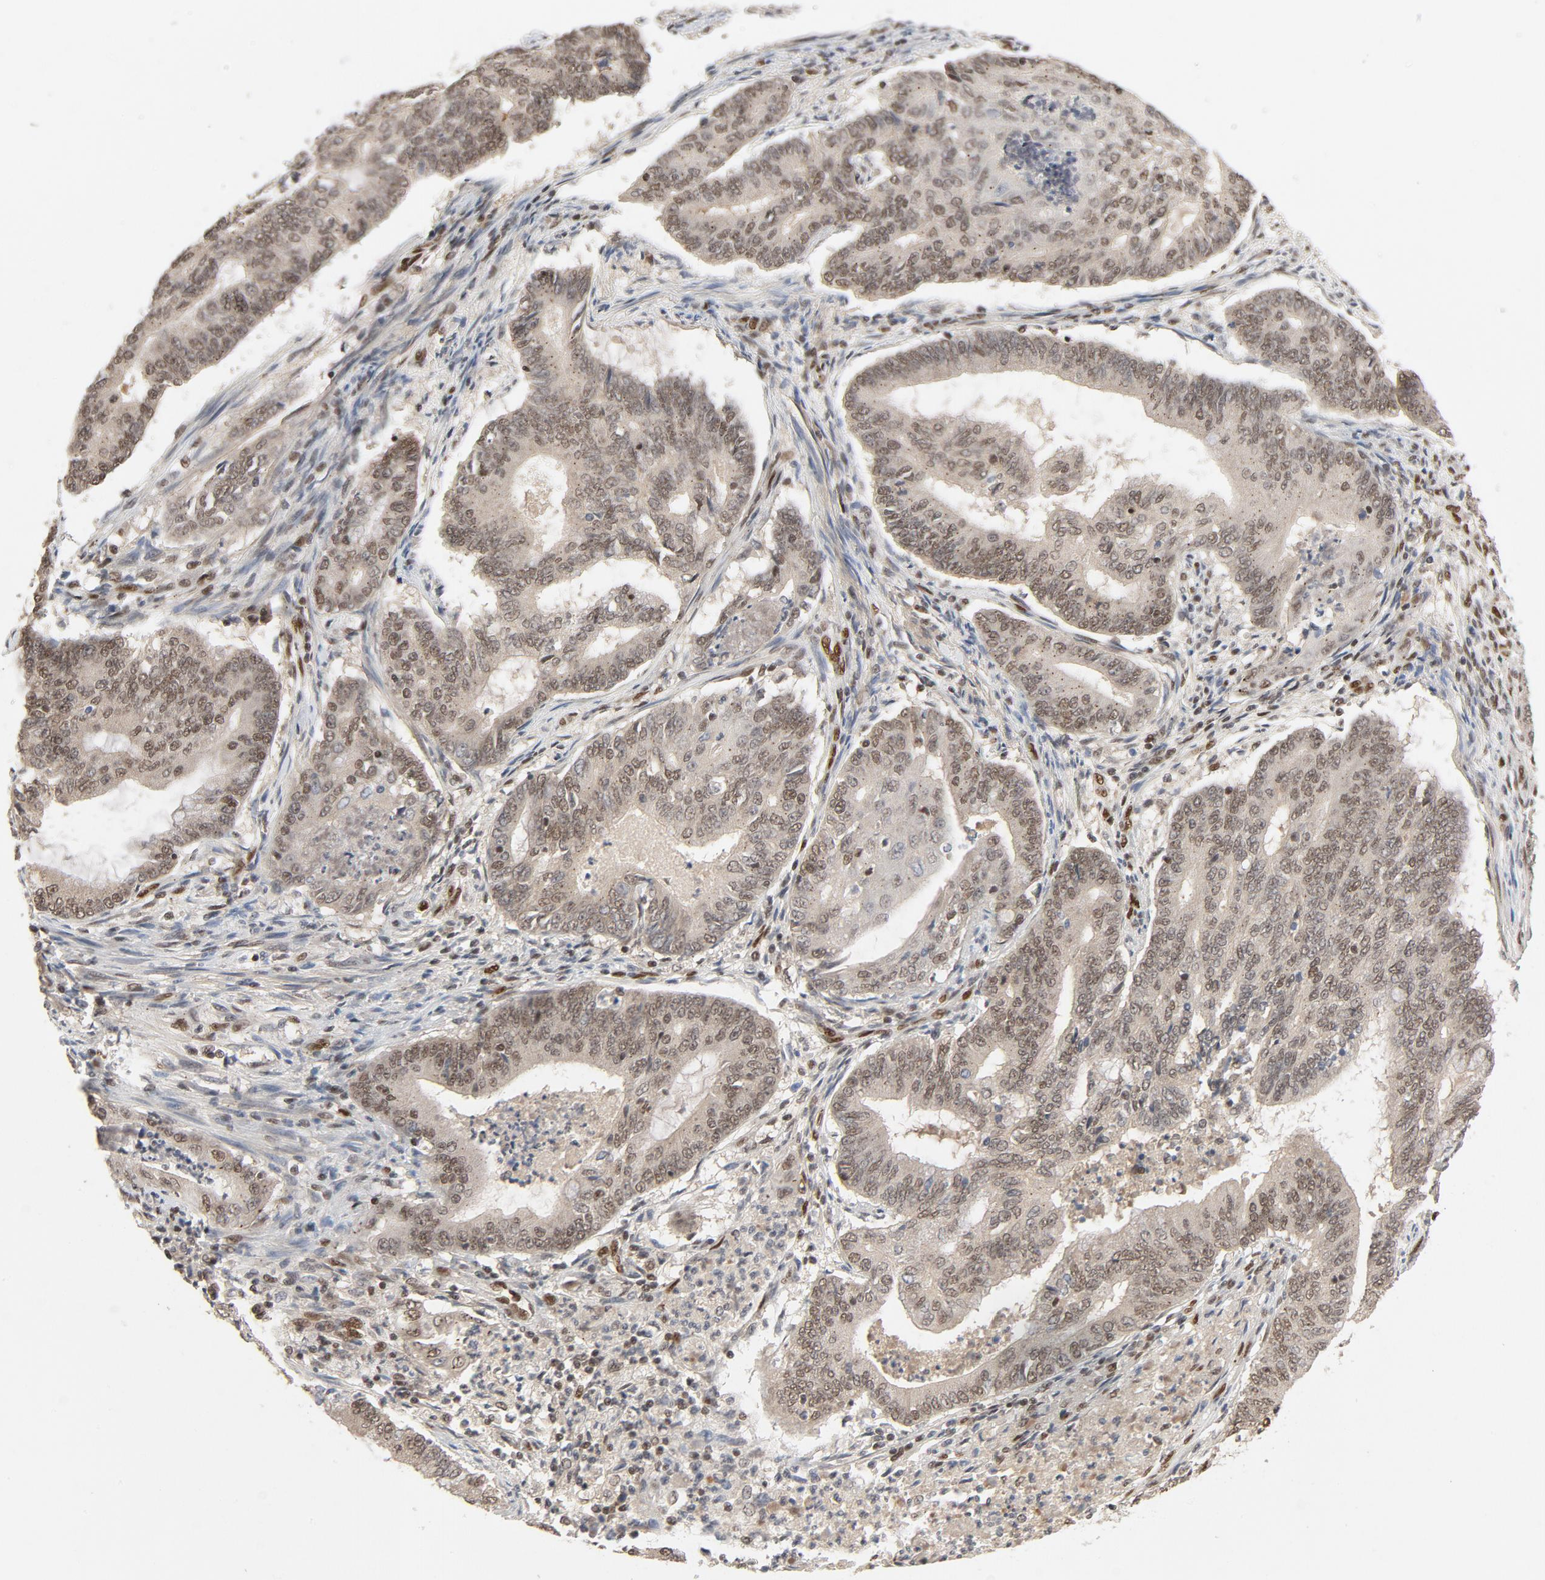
{"staining": {"intensity": "moderate", "quantity": ">75%", "location": "nuclear"}, "tissue": "endometrial cancer", "cell_type": "Tumor cells", "image_type": "cancer", "snomed": [{"axis": "morphology", "description": "Adenocarcinoma, NOS"}, {"axis": "topography", "description": "Endometrium"}], "caption": "This is an image of immunohistochemistry (IHC) staining of endometrial cancer, which shows moderate expression in the nuclear of tumor cells.", "gene": "SMARCD1", "patient": {"sex": "female", "age": 63}}